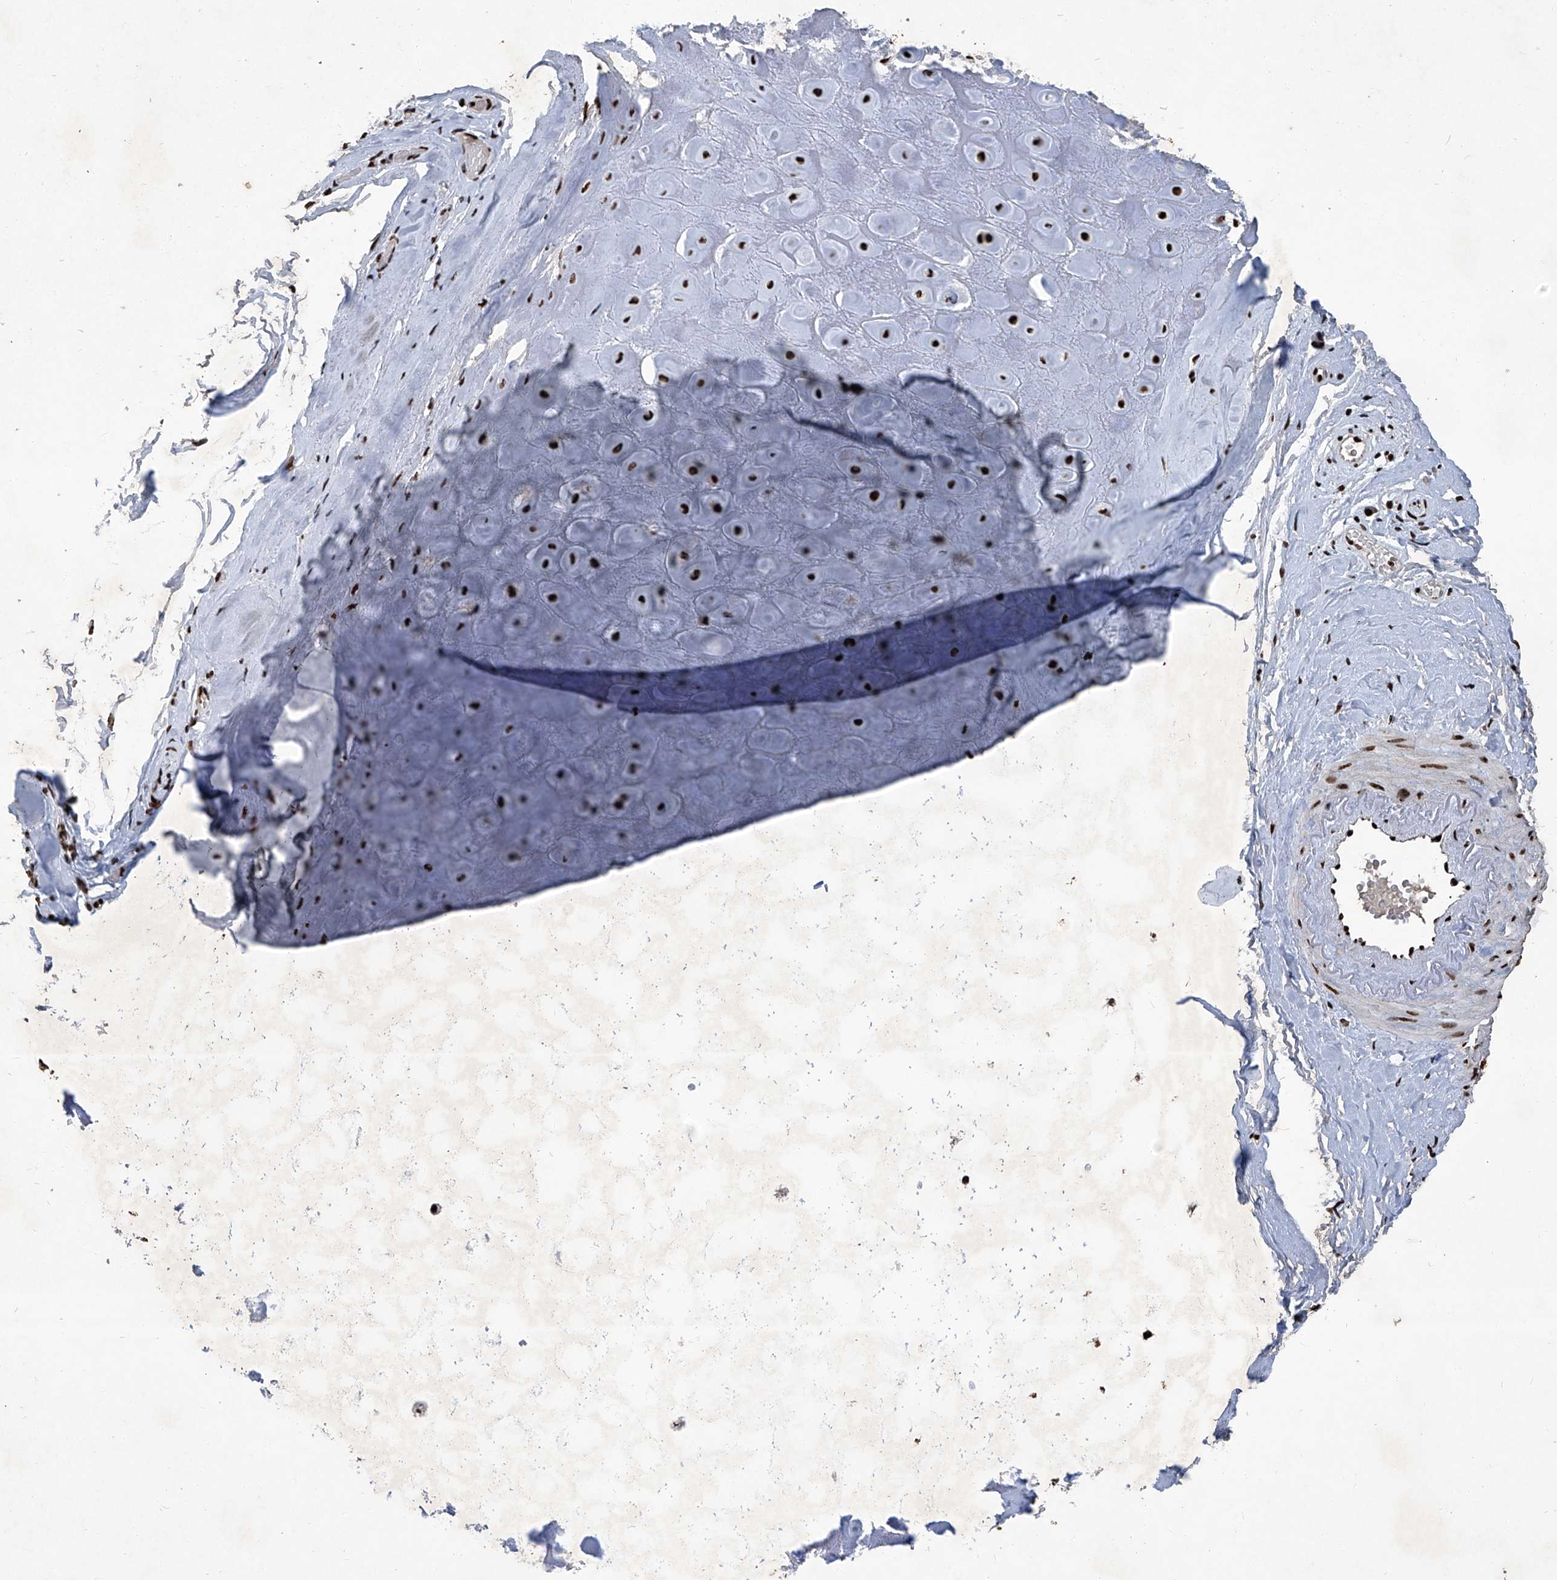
{"staining": {"intensity": "strong", "quantity": ">75%", "location": "nuclear"}, "tissue": "adipose tissue", "cell_type": "Adipocytes", "image_type": "normal", "snomed": [{"axis": "morphology", "description": "Normal tissue, NOS"}, {"axis": "morphology", "description": "Basal cell carcinoma"}, {"axis": "topography", "description": "Skin"}], "caption": "Approximately >75% of adipocytes in unremarkable human adipose tissue reveal strong nuclear protein positivity as visualized by brown immunohistochemical staining.", "gene": "DDX39B", "patient": {"sex": "female", "age": 89}}